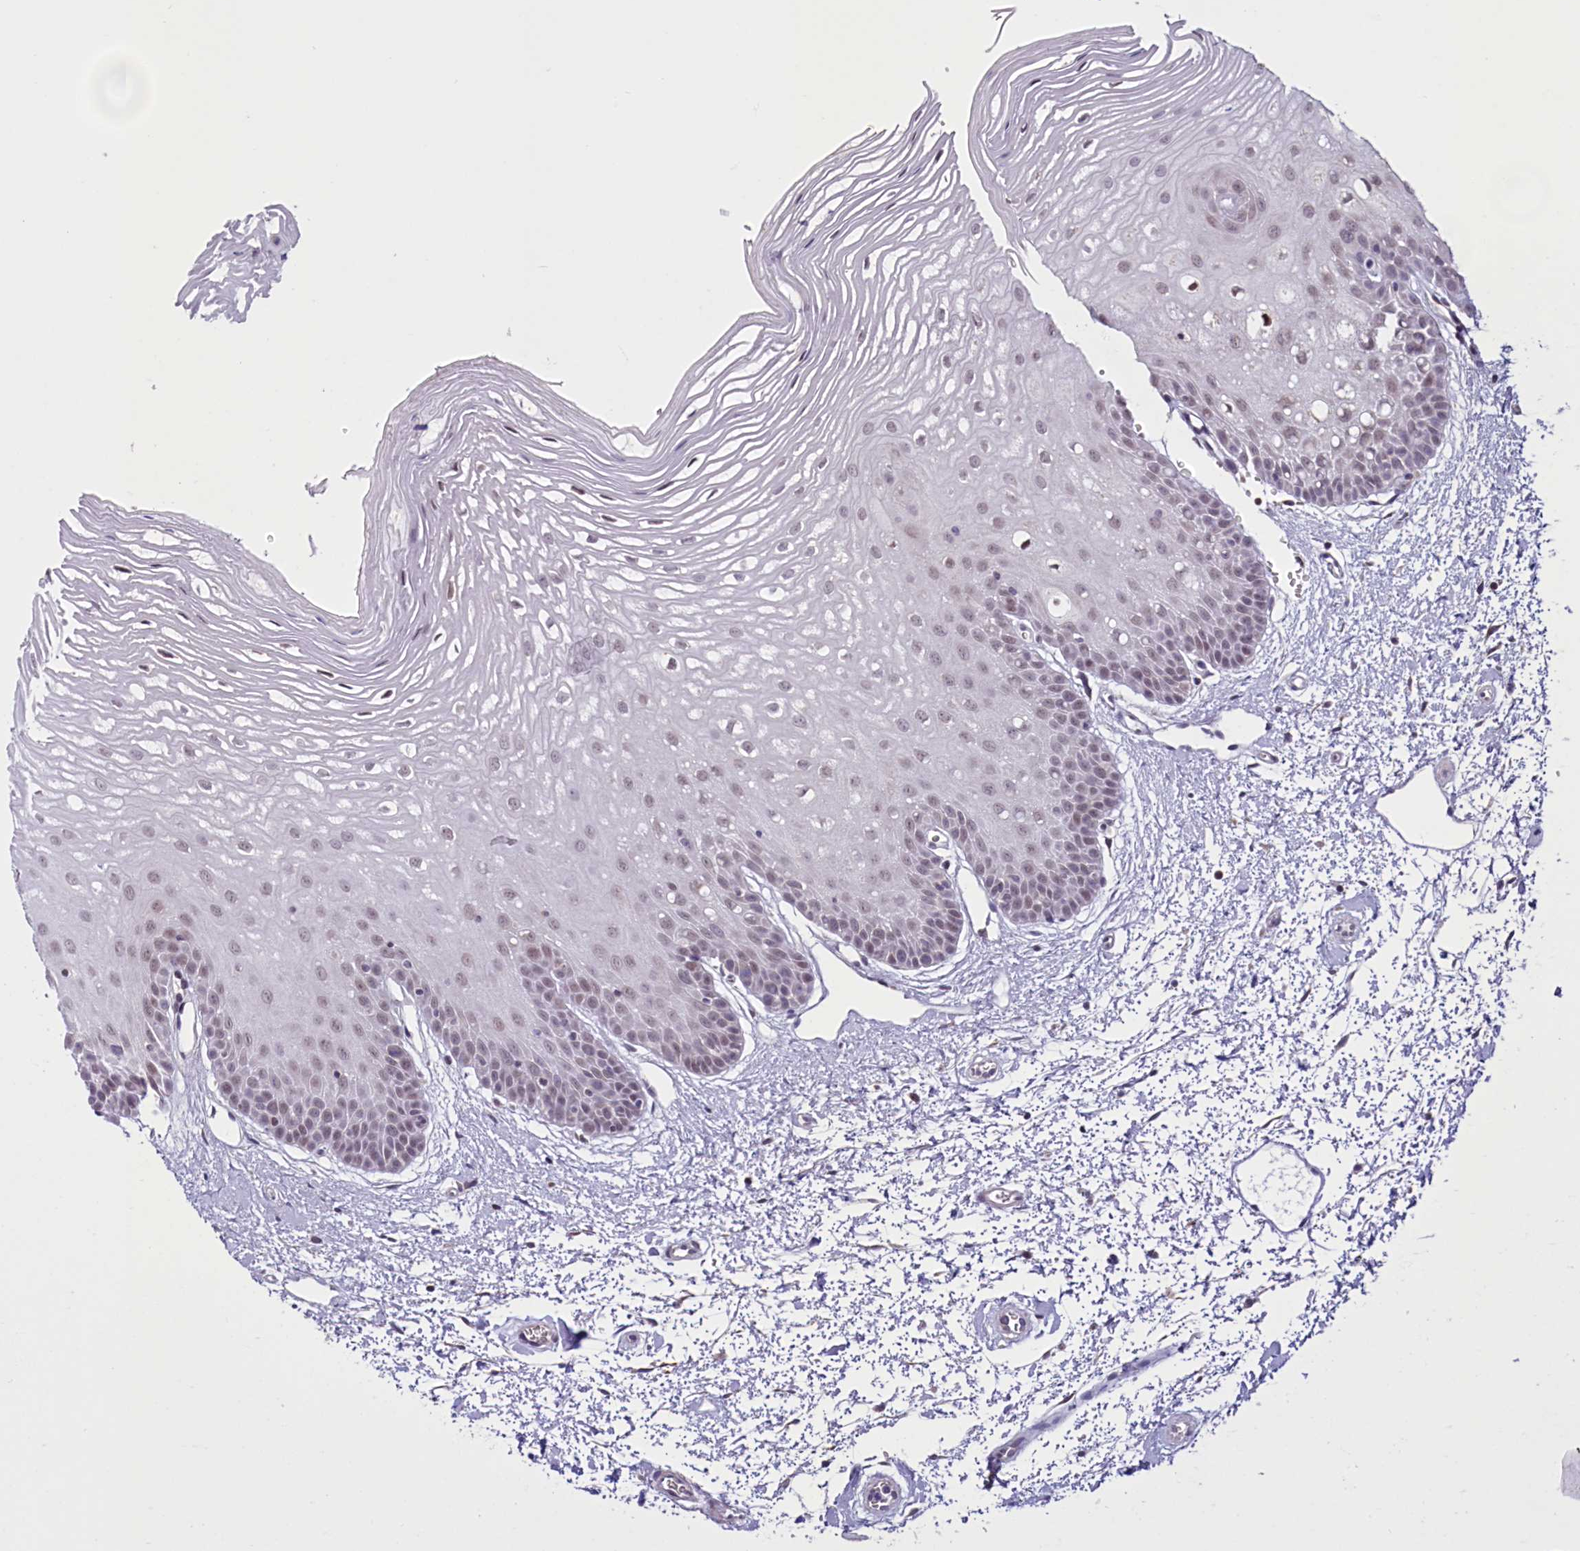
{"staining": {"intensity": "moderate", "quantity": "25%-75%", "location": "nuclear"}, "tissue": "oral mucosa", "cell_type": "Squamous epithelial cells", "image_type": "normal", "snomed": [{"axis": "morphology", "description": "Normal tissue, NOS"}, {"axis": "topography", "description": "Oral tissue"}, {"axis": "topography", "description": "Tounge, NOS"}], "caption": "Moderate nuclear positivity for a protein is seen in approximately 25%-75% of squamous epithelial cells of unremarkable oral mucosa using immunohistochemistry.", "gene": "PDE6D", "patient": {"sex": "female", "age": 73}}